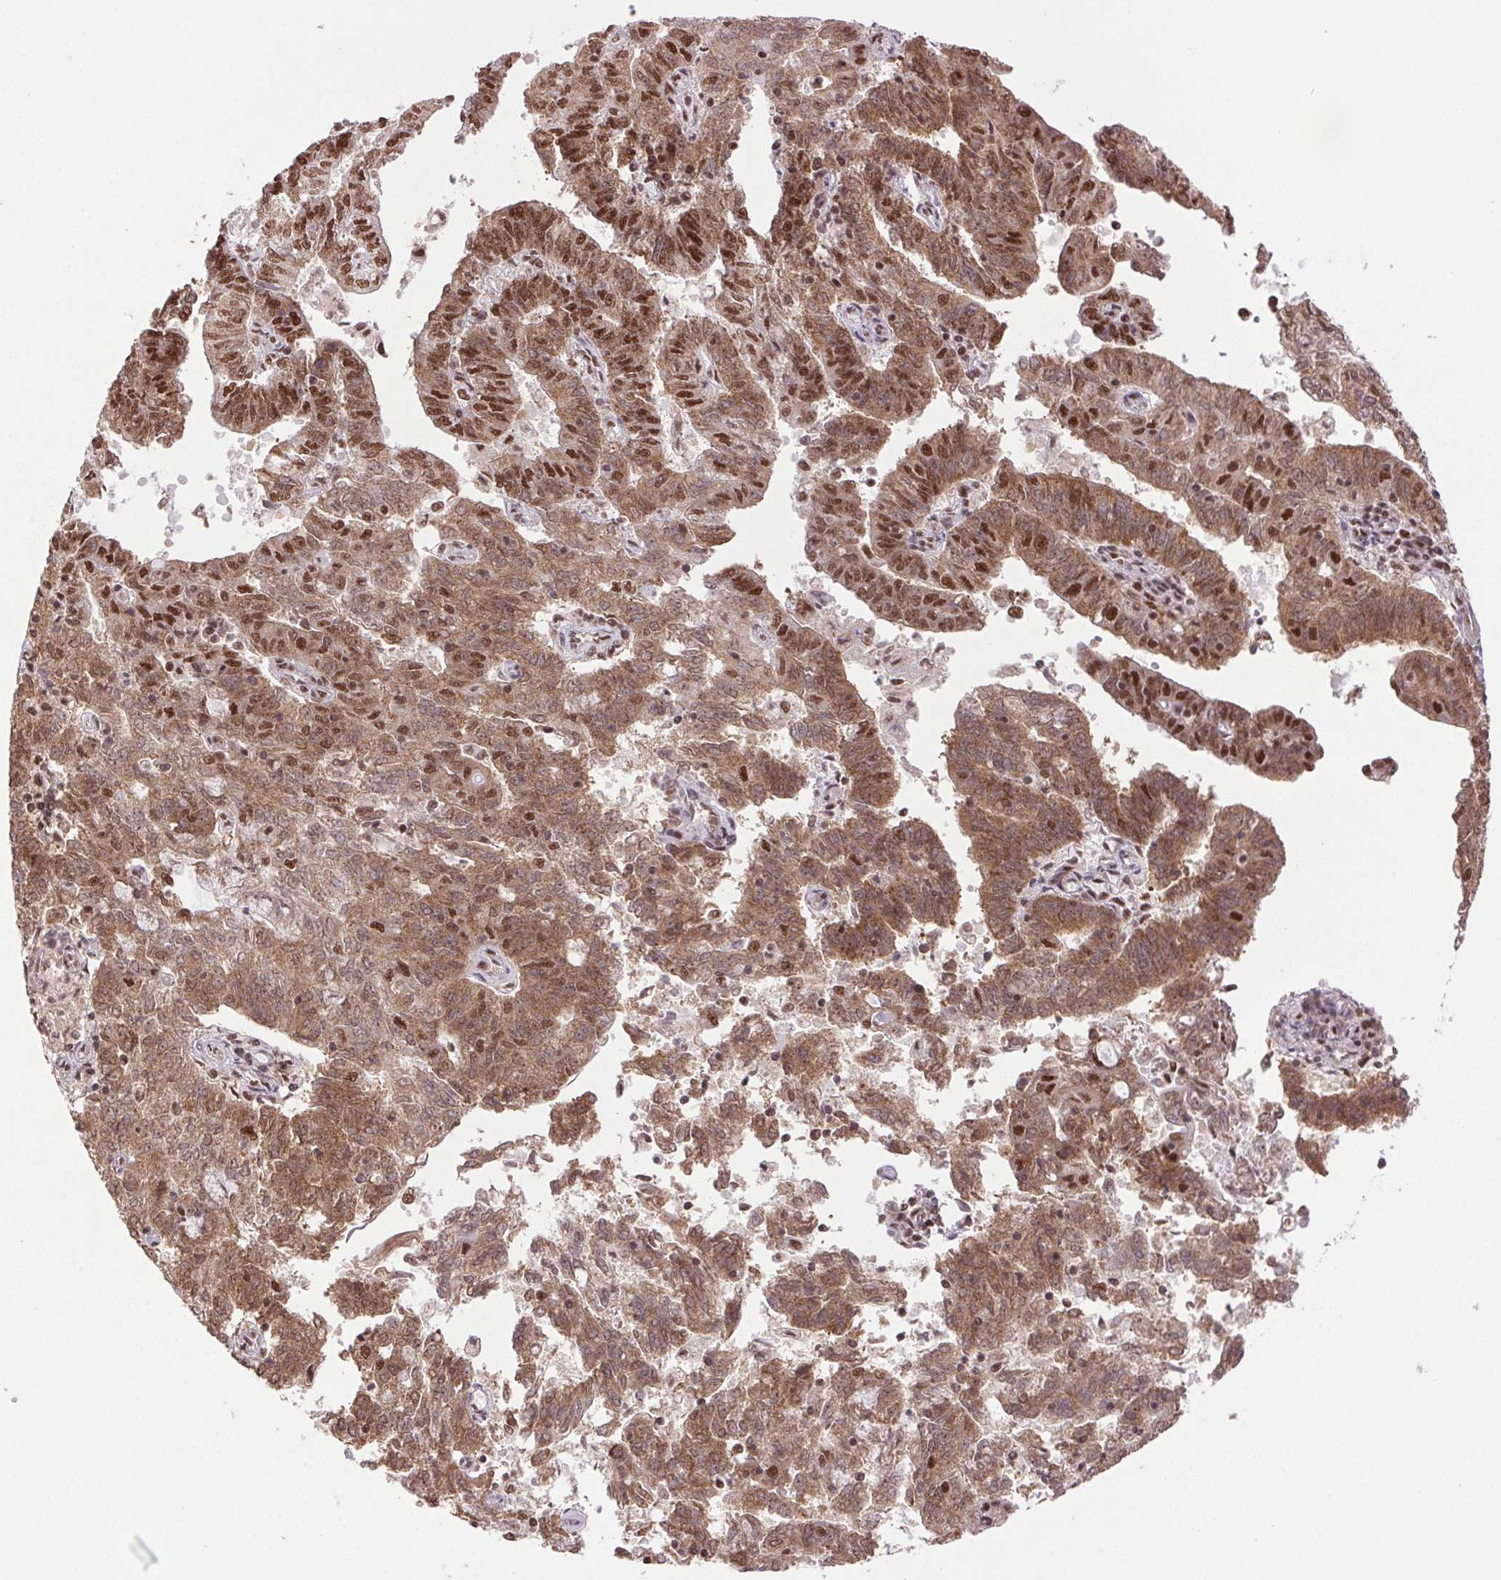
{"staining": {"intensity": "moderate", "quantity": ">75%", "location": "cytoplasmic/membranous,nuclear"}, "tissue": "endometrial cancer", "cell_type": "Tumor cells", "image_type": "cancer", "snomed": [{"axis": "morphology", "description": "Adenocarcinoma, NOS"}, {"axis": "topography", "description": "Endometrium"}], "caption": "DAB (3,3'-diaminobenzidine) immunohistochemical staining of human endometrial cancer reveals moderate cytoplasmic/membranous and nuclear protein positivity in about >75% of tumor cells.", "gene": "ZNF207", "patient": {"sex": "female", "age": 82}}